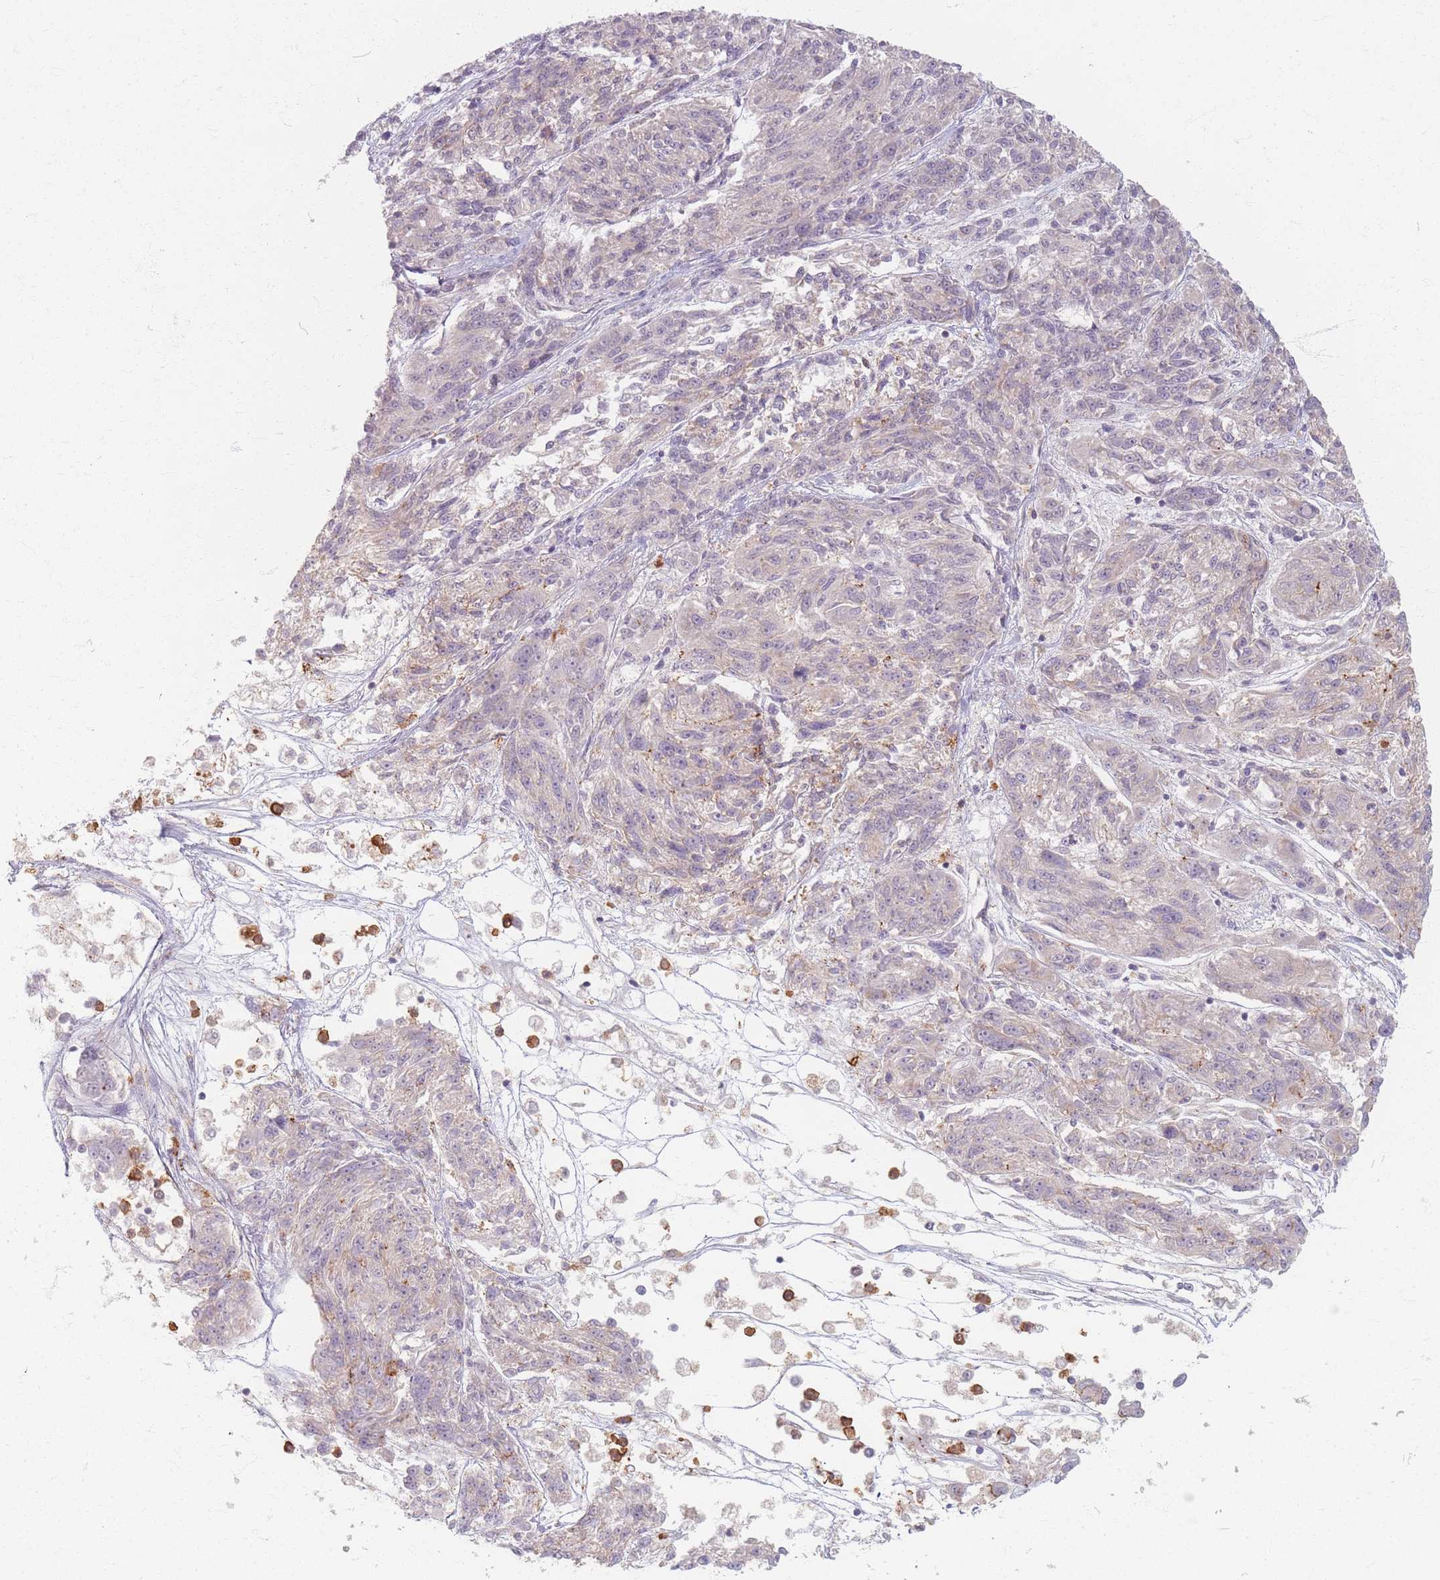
{"staining": {"intensity": "weak", "quantity": "<25%", "location": "cytoplasmic/membranous"}, "tissue": "melanoma", "cell_type": "Tumor cells", "image_type": "cancer", "snomed": [{"axis": "morphology", "description": "Malignant melanoma, NOS"}, {"axis": "topography", "description": "Skin"}], "caption": "Immunohistochemical staining of melanoma reveals no significant expression in tumor cells.", "gene": "CHCHD7", "patient": {"sex": "male", "age": 53}}